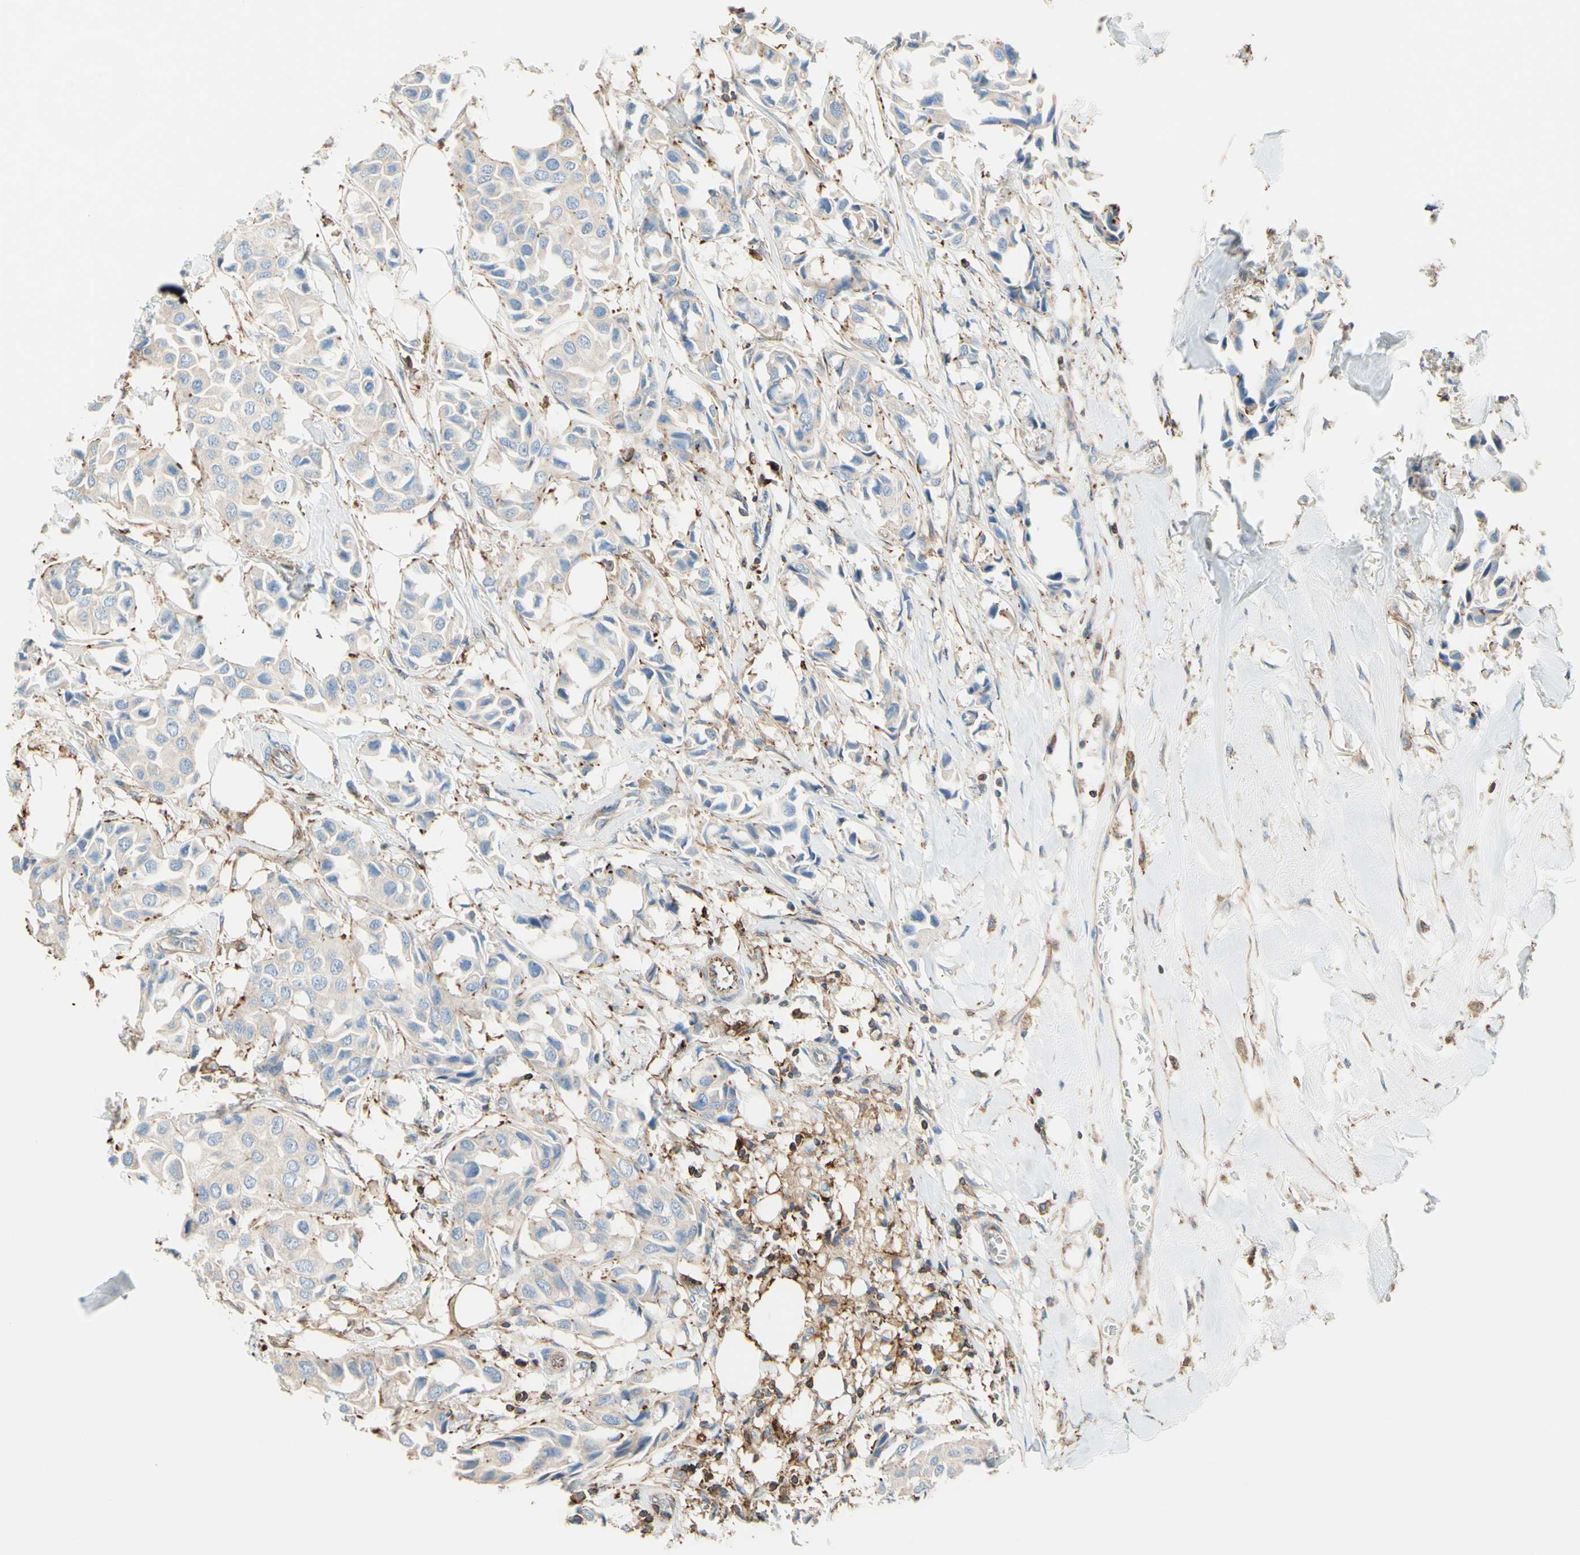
{"staining": {"intensity": "moderate", "quantity": "<25%", "location": "cytoplasmic/membranous"}, "tissue": "breast cancer", "cell_type": "Tumor cells", "image_type": "cancer", "snomed": [{"axis": "morphology", "description": "Duct carcinoma"}, {"axis": "topography", "description": "Breast"}], "caption": "Approximately <25% of tumor cells in breast intraductal carcinoma show moderate cytoplasmic/membranous protein expression as visualized by brown immunohistochemical staining.", "gene": "SEMA4C", "patient": {"sex": "female", "age": 80}}